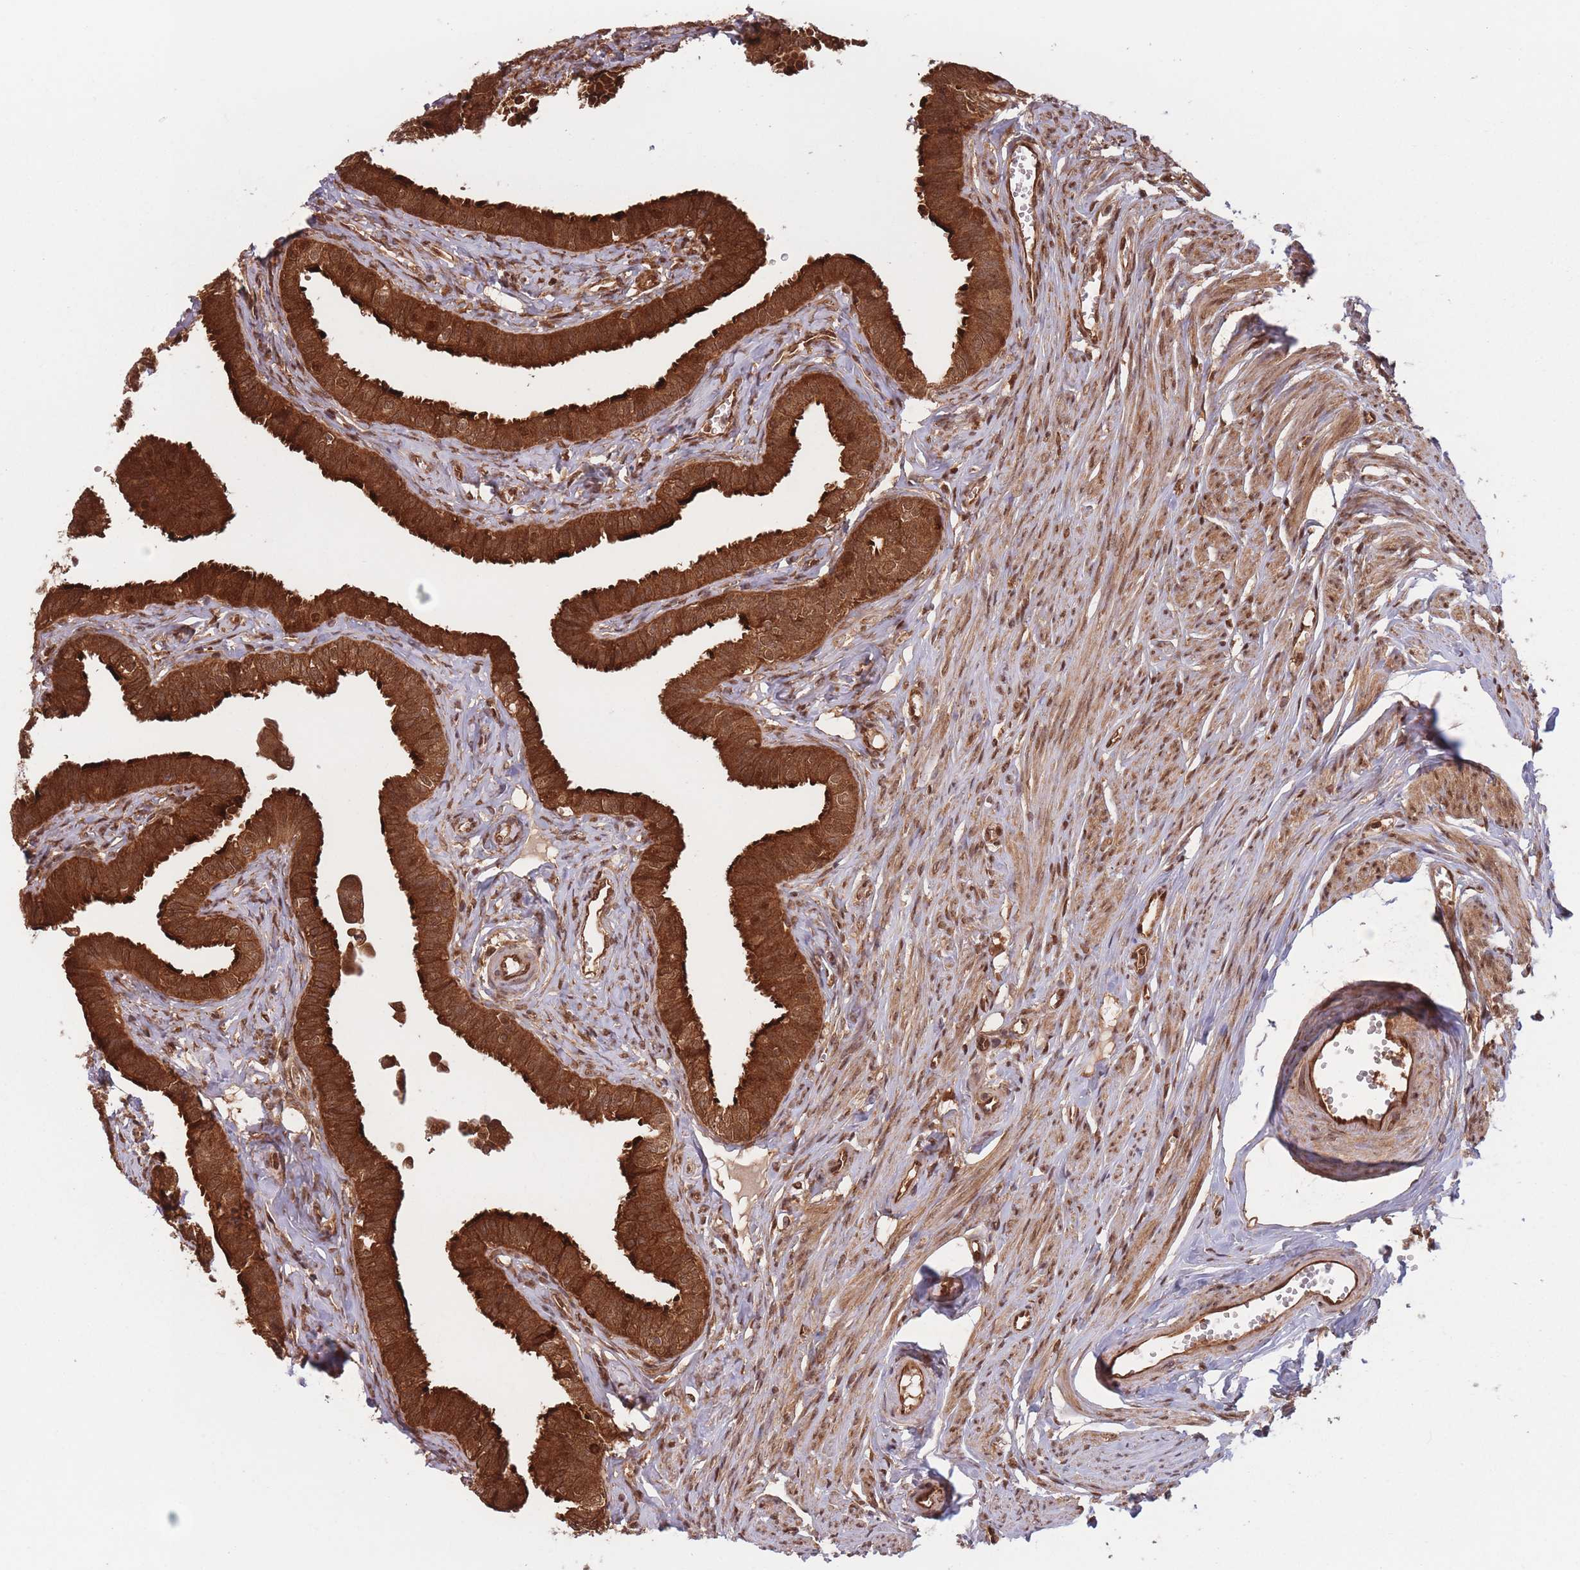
{"staining": {"intensity": "strong", "quantity": ">75%", "location": "cytoplasmic/membranous,nuclear"}, "tissue": "fallopian tube", "cell_type": "Glandular cells", "image_type": "normal", "snomed": [{"axis": "morphology", "description": "Normal tissue, NOS"}, {"axis": "morphology", "description": "Carcinoma, NOS"}, {"axis": "topography", "description": "Fallopian tube"}, {"axis": "topography", "description": "Ovary"}], "caption": "Immunohistochemistry histopathology image of normal fallopian tube stained for a protein (brown), which demonstrates high levels of strong cytoplasmic/membranous,nuclear expression in about >75% of glandular cells.", "gene": "PODXL2", "patient": {"sex": "female", "age": 59}}